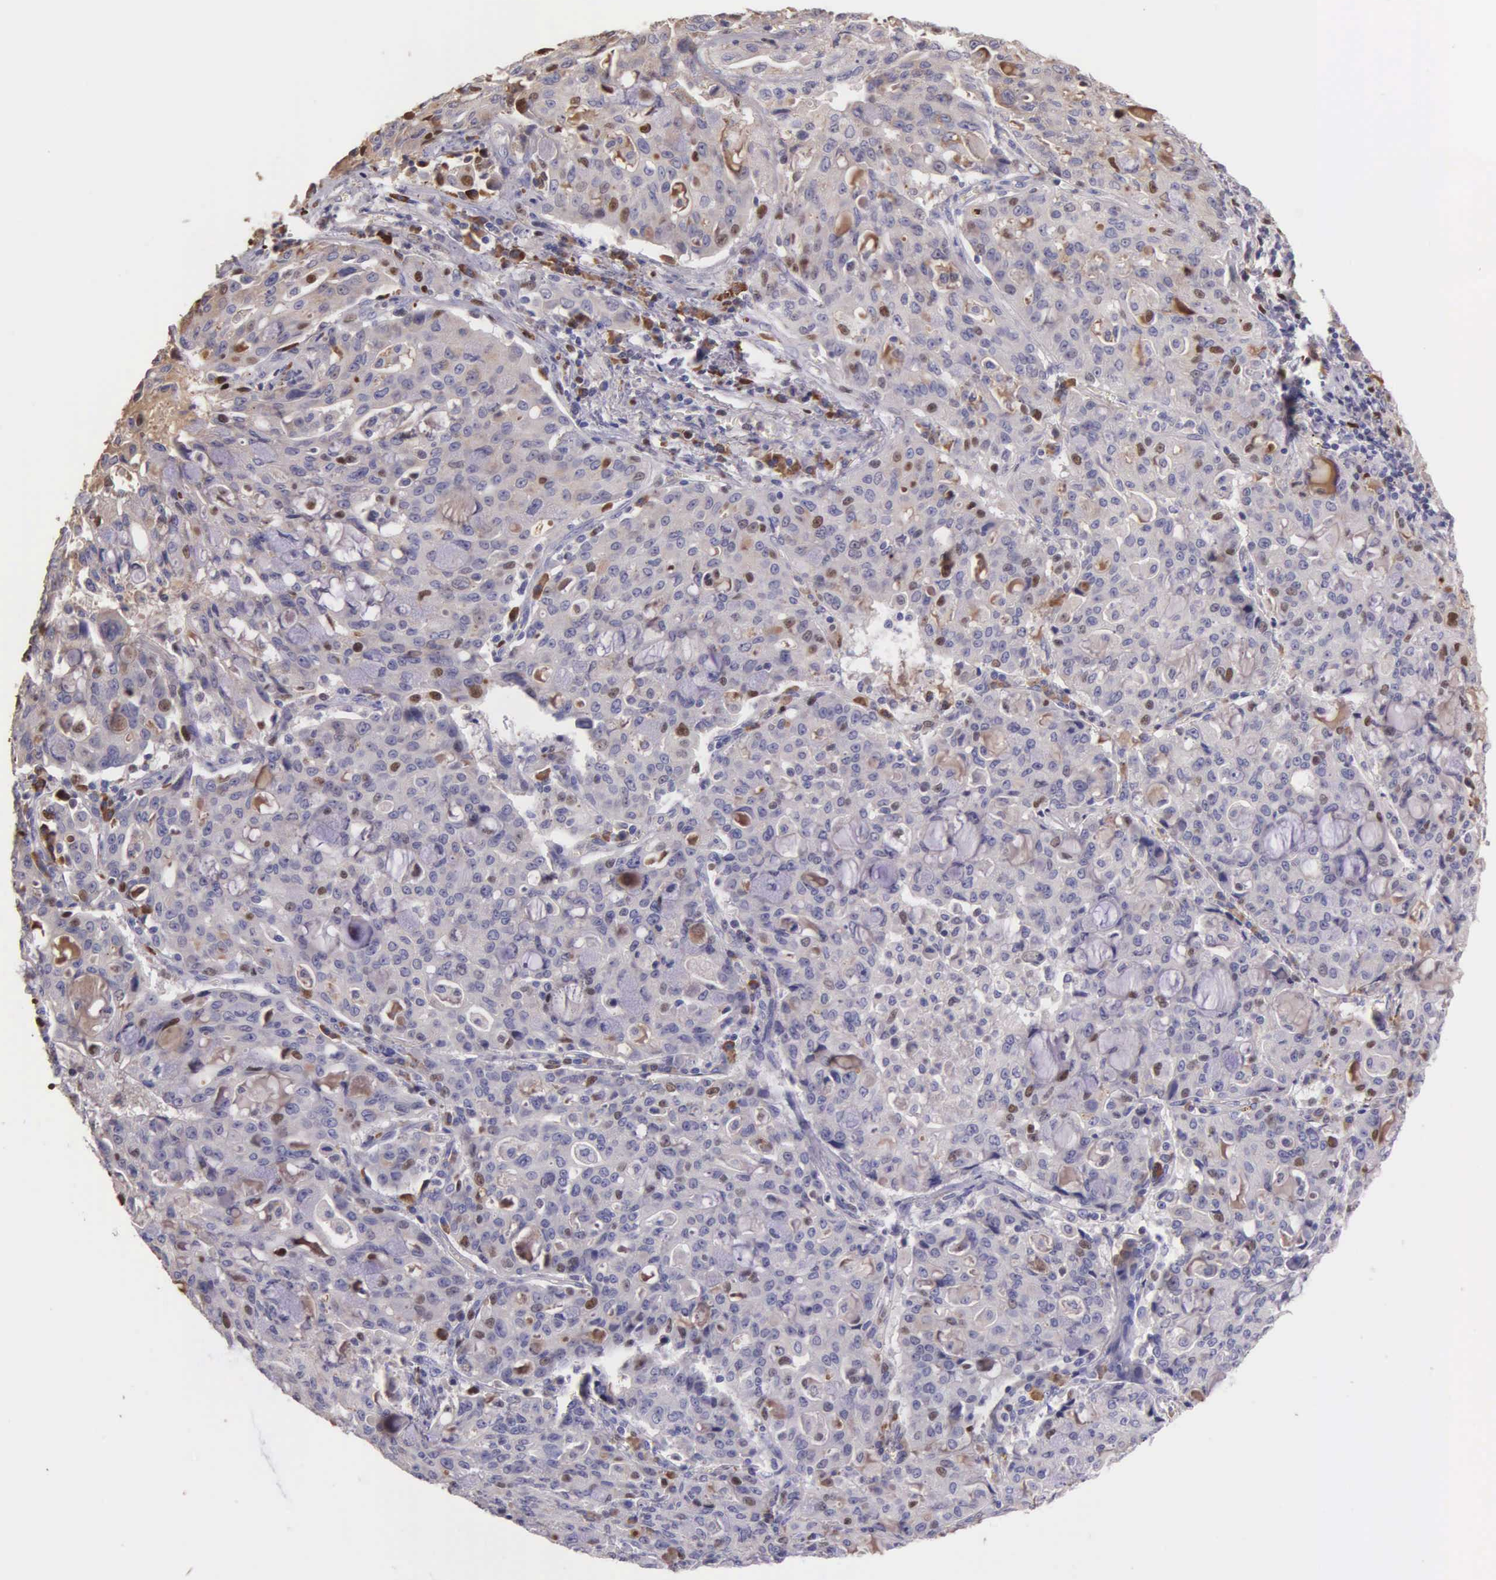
{"staining": {"intensity": "moderate", "quantity": "<25%", "location": "nuclear"}, "tissue": "lung cancer", "cell_type": "Tumor cells", "image_type": "cancer", "snomed": [{"axis": "morphology", "description": "Adenocarcinoma, NOS"}, {"axis": "topography", "description": "Lung"}], "caption": "Brown immunohistochemical staining in human lung cancer reveals moderate nuclear staining in about <25% of tumor cells.", "gene": "MCM5", "patient": {"sex": "female", "age": 44}}